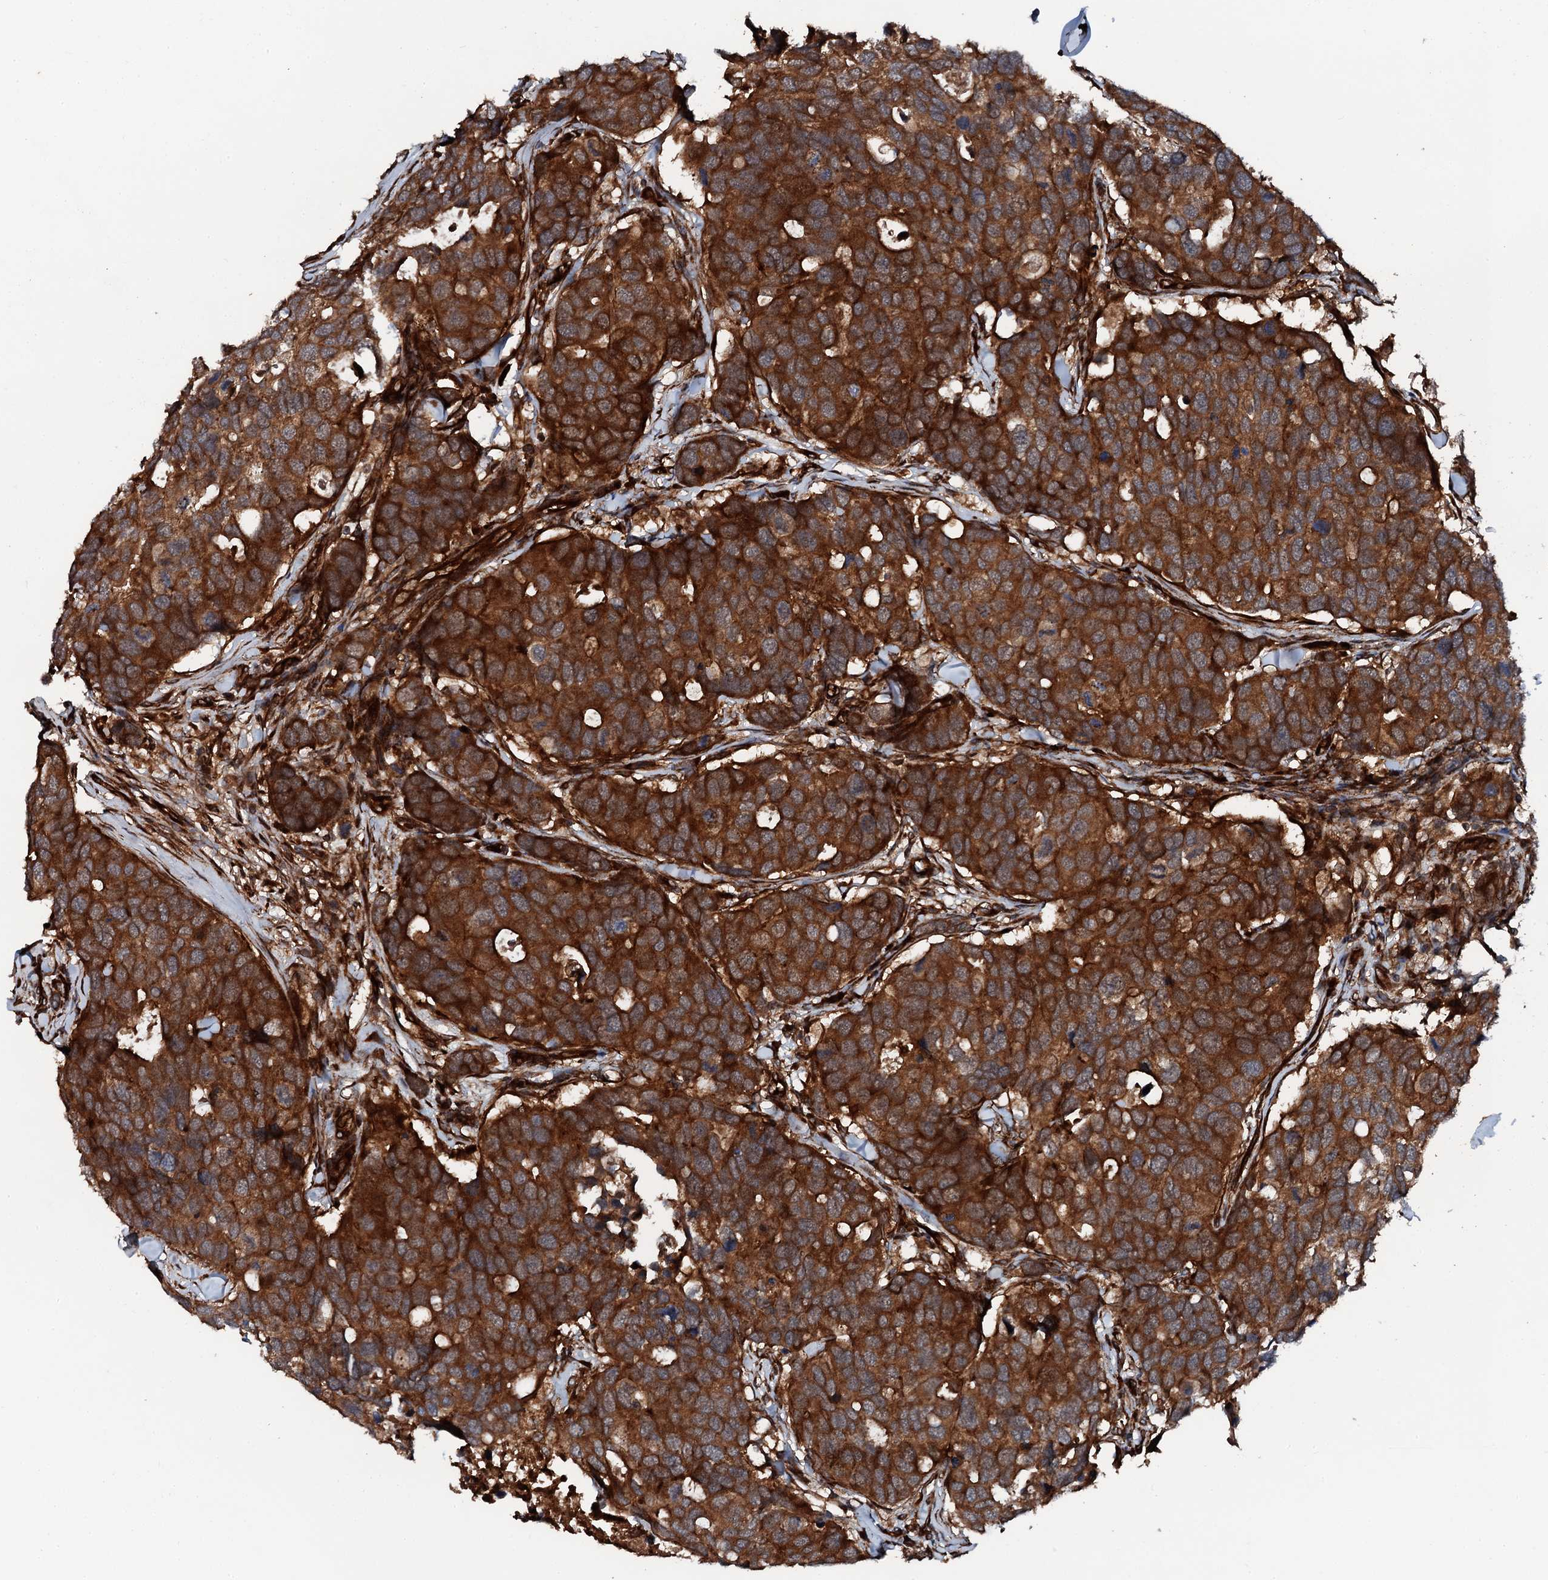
{"staining": {"intensity": "strong", "quantity": ">75%", "location": "cytoplasmic/membranous"}, "tissue": "breast cancer", "cell_type": "Tumor cells", "image_type": "cancer", "snomed": [{"axis": "morphology", "description": "Duct carcinoma"}, {"axis": "topography", "description": "Breast"}], "caption": "Immunohistochemical staining of infiltrating ductal carcinoma (breast) shows high levels of strong cytoplasmic/membranous staining in approximately >75% of tumor cells.", "gene": "FLYWCH1", "patient": {"sex": "female", "age": 83}}